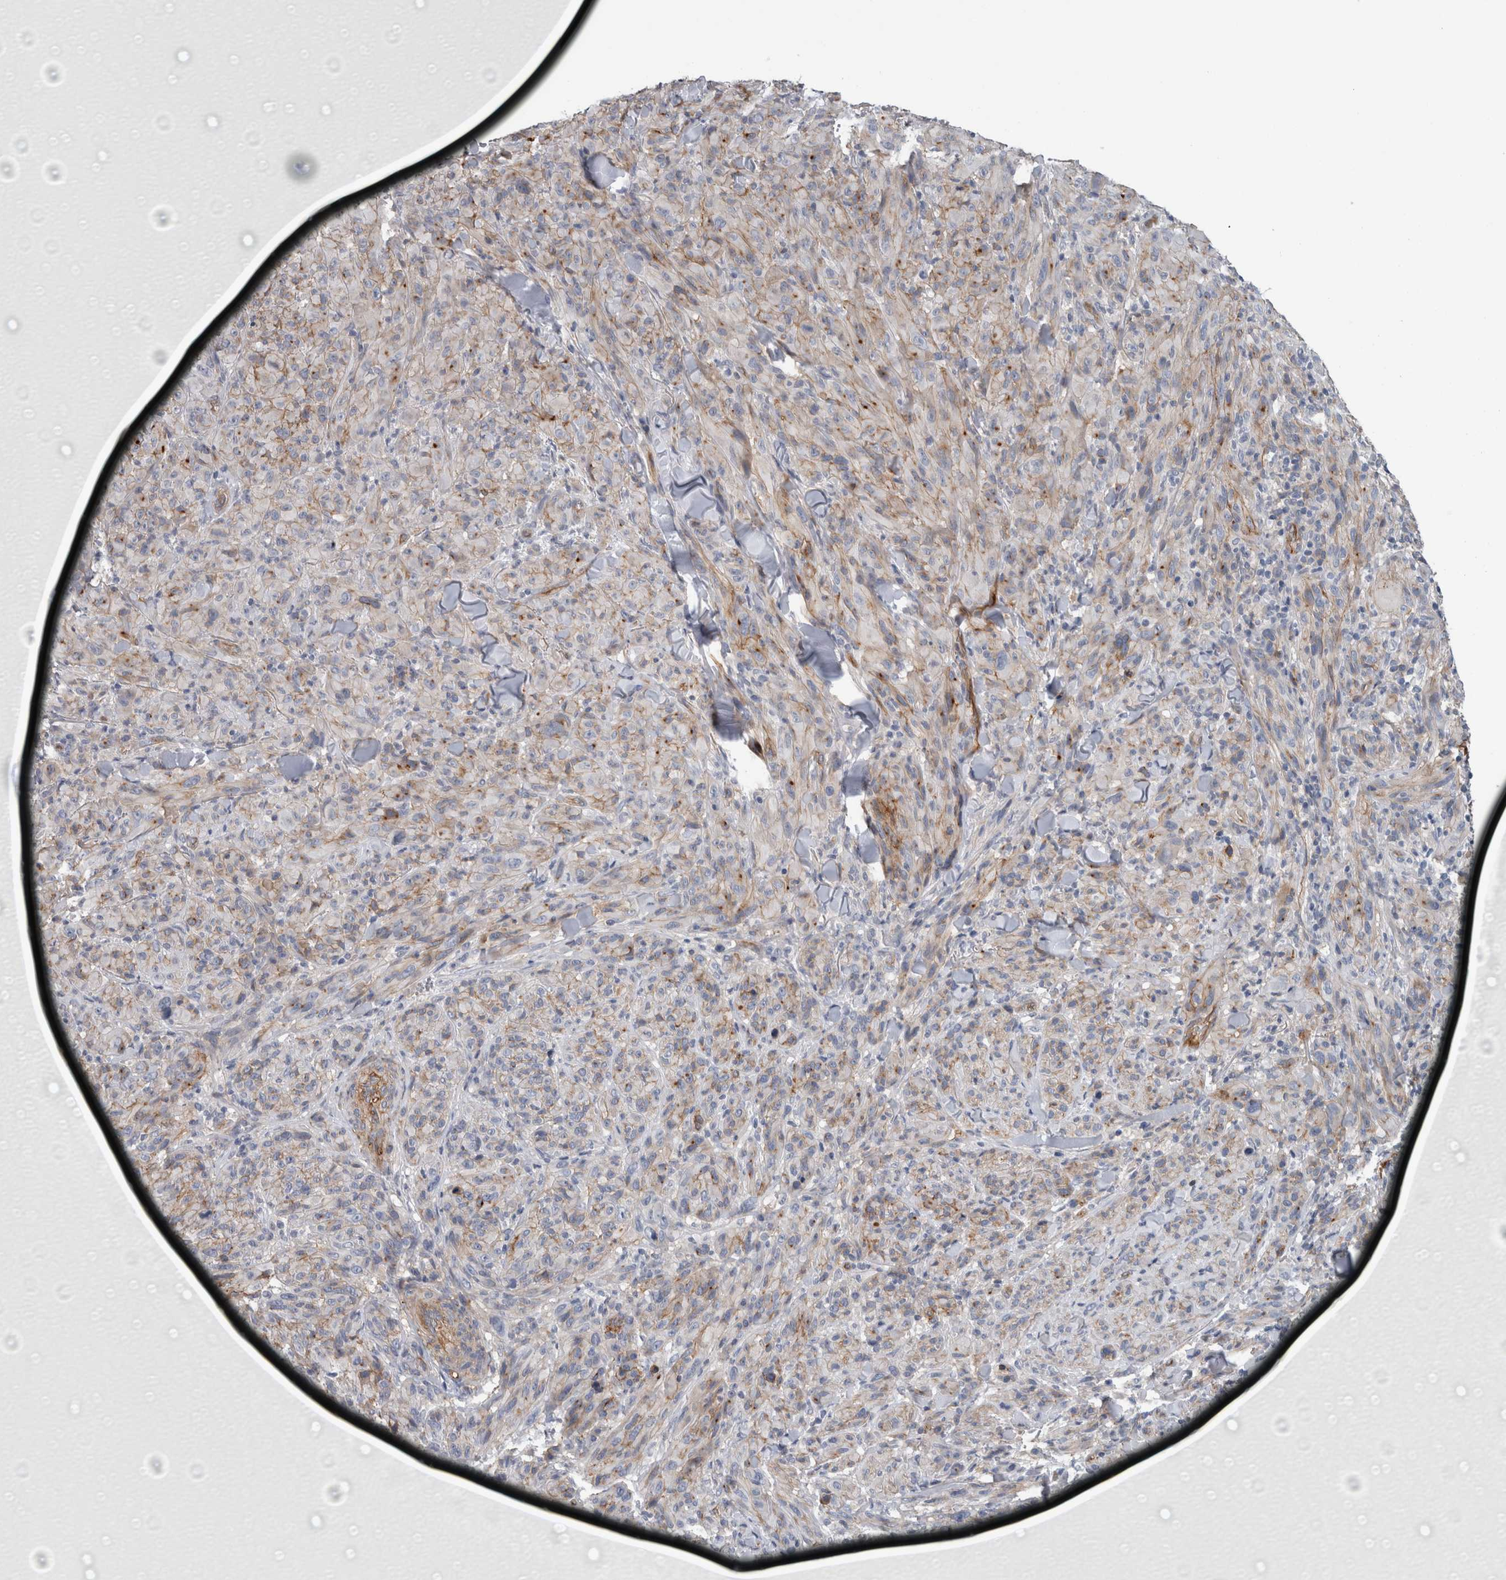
{"staining": {"intensity": "negative", "quantity": "none", "location": "none"}, "tissue": "melanoma", "cell_type": "Tumor cells", "image_type": "cancer", "snomed": [{"axis": "morphology", "description": "Malignant melanoma, NOS"}, {"axis": "topography", "description": "Skin of head"}], "caption": "High magnification brightfield microscopy of melanoma stained with DAB (3,3'-diaminobenzidine) (brown) and counterstained with hematoxylin (blue): tumor cells show no significant expression.", "gene": "CD59", "patient": {"sex": "male", "age": 96}}